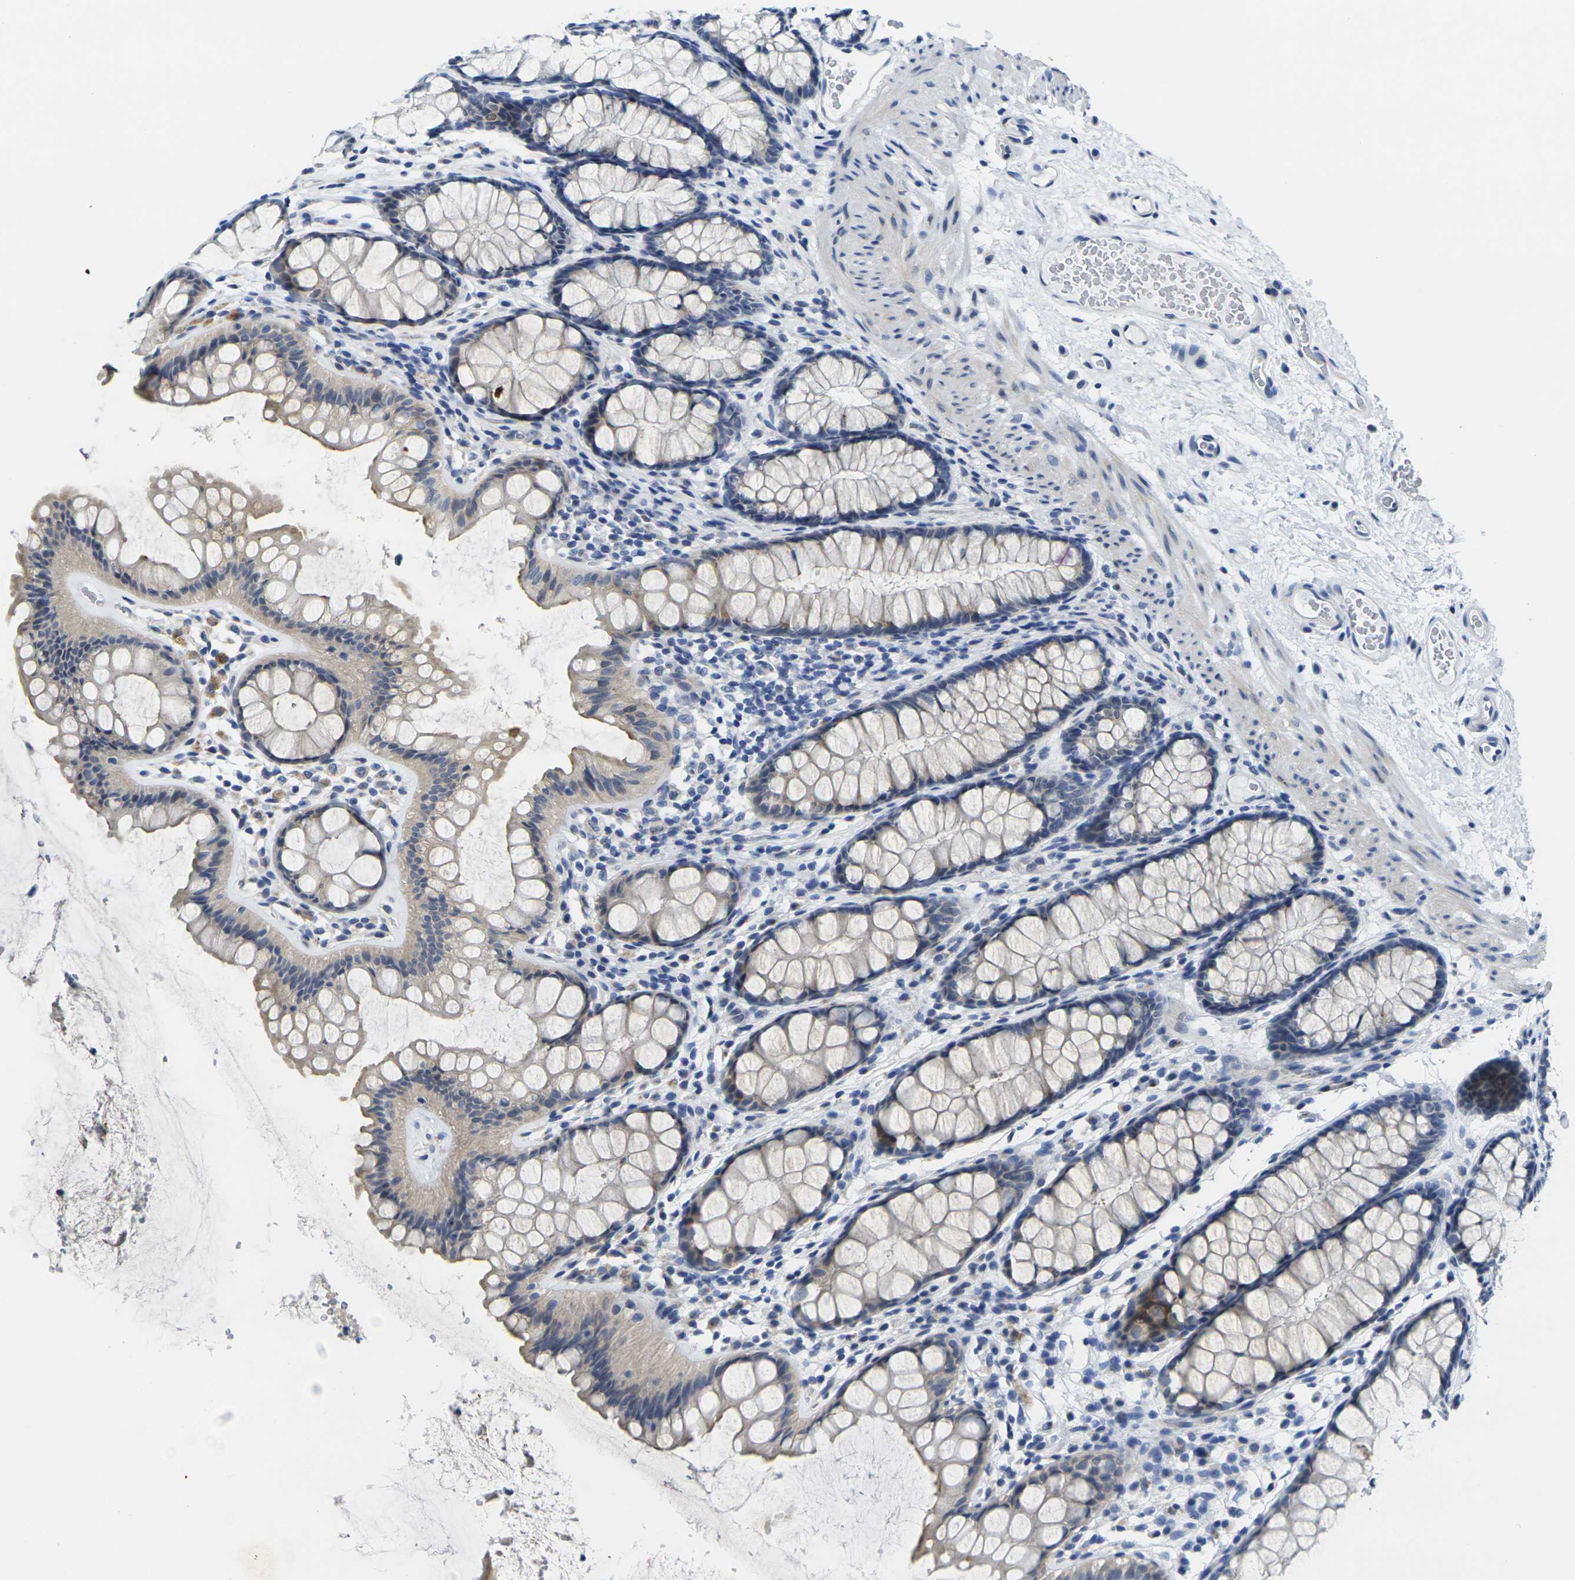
{"staining": {"intensity": "negative", "quantity": "none", "location": "none"}, "tissue": "colon", "cell_type": "Endothelial cells", "image_type": "normal", "snomed": [{"axis": "morphology", "description": "Normal tissue, NOS"}, {"axis": "topography", "description": "Colon"}], "caption": "Immunohistochemistry of unremarkable human colon demonstrates no staining in endothelial cells.", "gene": "CRK", "patient": {"sex": "female", "age": 55}}